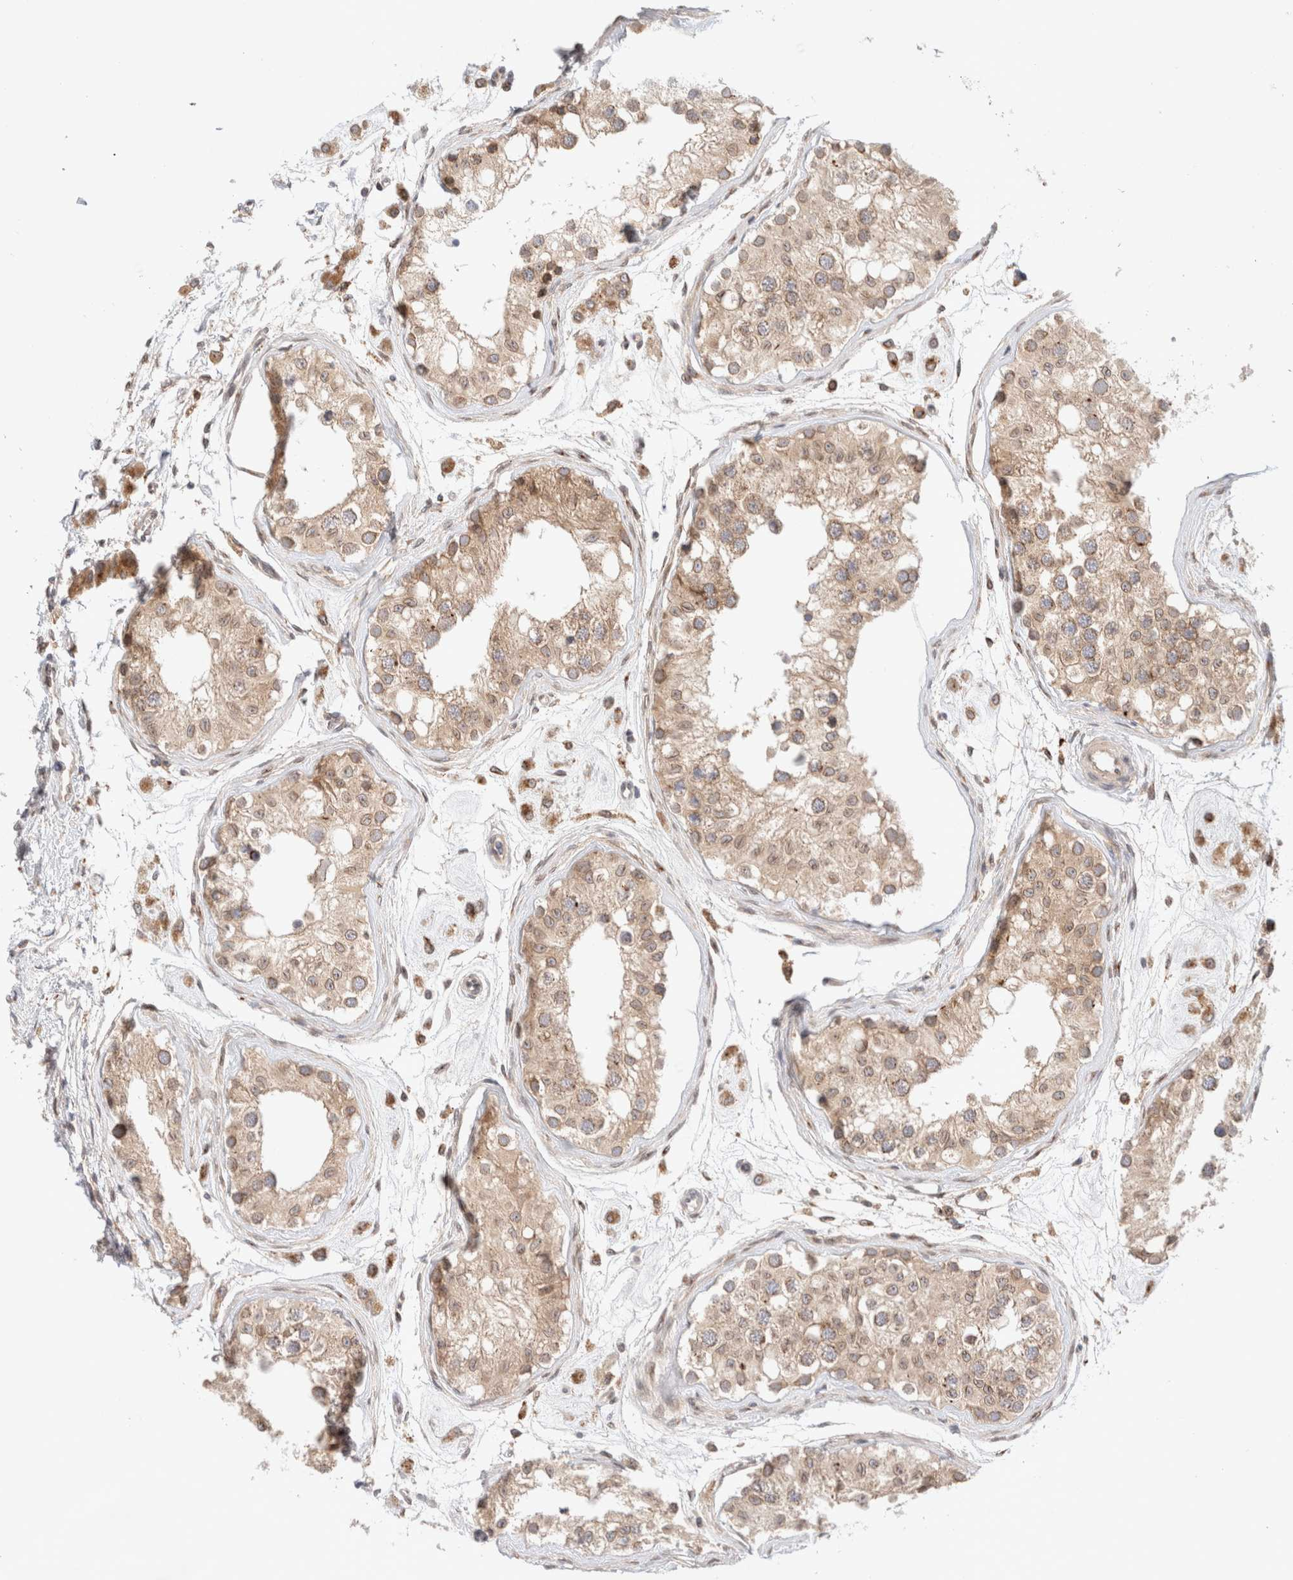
{"staining": {"intensity": "moderate", "quantity": ">75%", "location": "cytoplasmic/membranous"}, "tissue": "testis", "cell_type": "Cells in seminiferous ducts", "image_type": "normal", "snomed": [{"axis": "morphology", "description": "Normal tissue, NOS"}, {"axis": "morphology", "description": "Adenocarcinoma, metastatic, NOS"}, {"axis": "topography", "description": "Testis"}], "caption": "The micrograph displays staining of benign testis, revealing moderate cytoplasmic/membranous protein staining (brown color) within cells in seminiferous ducts. (IHC, brightfield microscopy, high magnification).", "gene": "GCN1", "patient": {"sex": "male", "age": 26}}